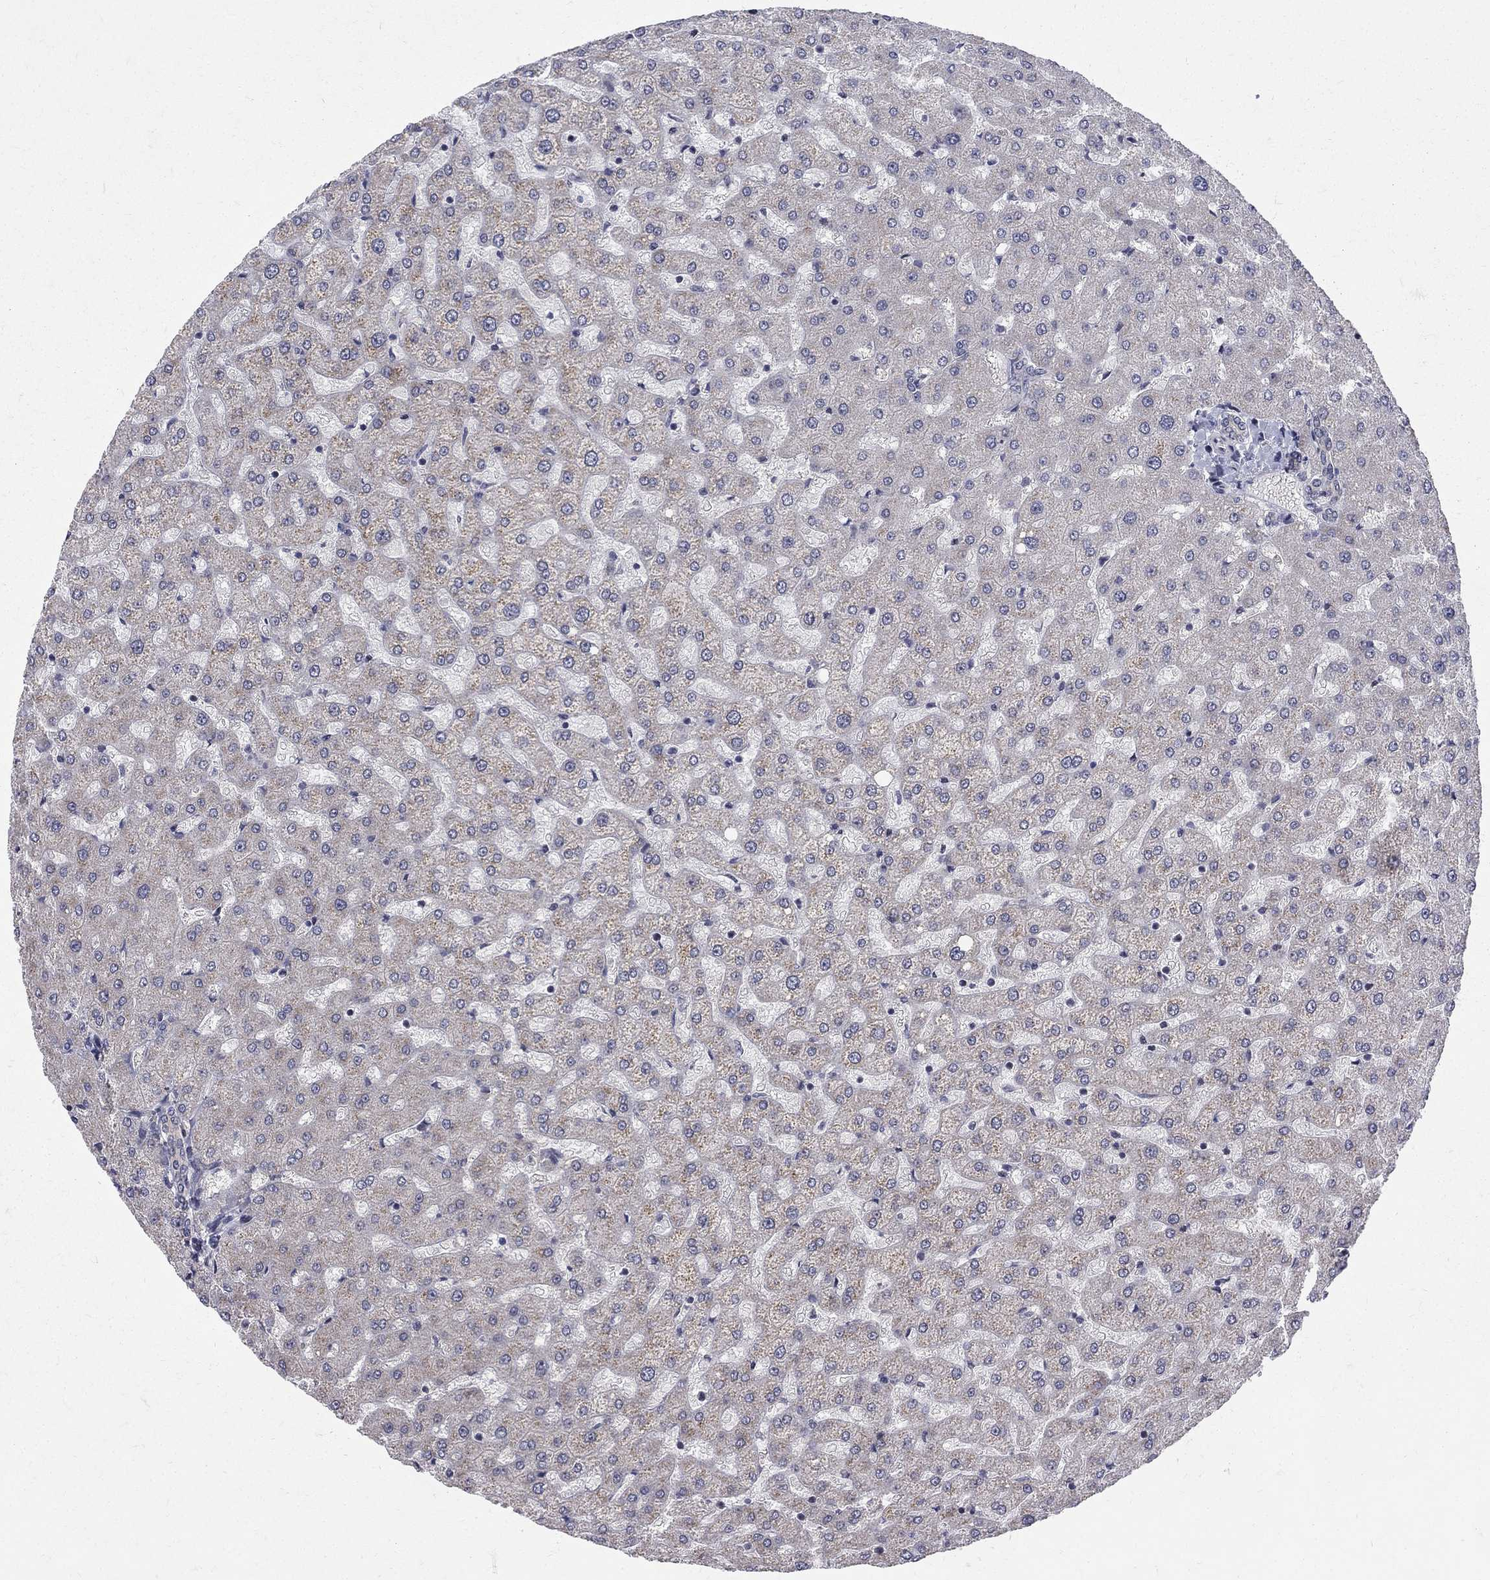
{"staining": {"intensity": "negative", "quantity": "none", "location": "none"}, "tissue": "liver", "cell_type": "Cholangiocytes", "image_type": "normal", "snomed": [{"axis": "morphology", "description": "Normal tissue, NOS"}, {"axis": "topography", "description": "Liver"}], "caption": "Immunohistochemistry image of unremarkable liver: liver stained with DAB (3,3'-diaminobenzidine) exhibits no significant protein positivity in cholangiocytes.", "gene": "SH2B1", "patient": {"sex": "female", "age": 50}}